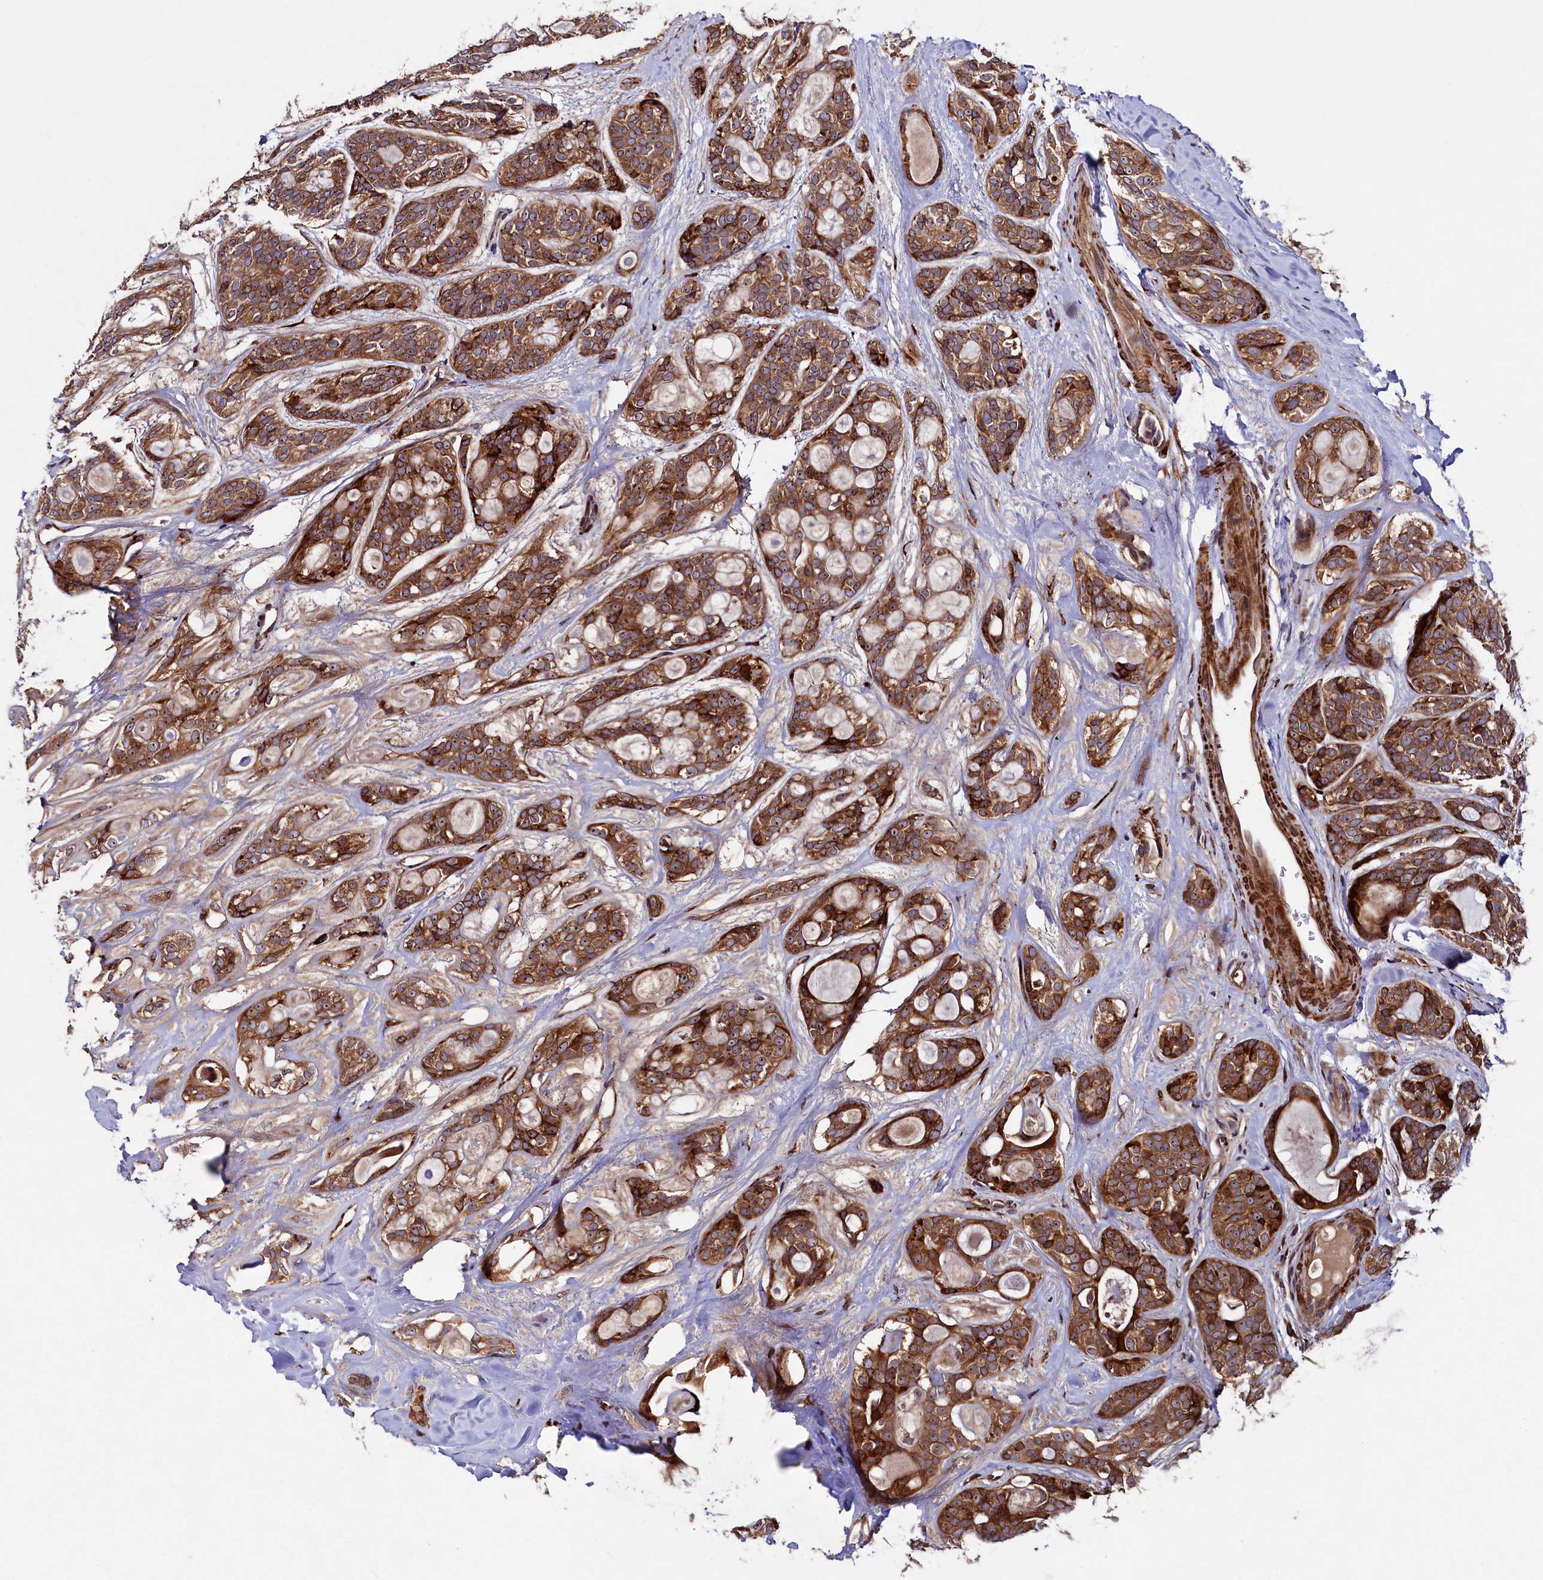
{"staining": {"intensity": "moderate", "quantity": ">75%", "location": "cytoplasmic/membranous,nuclear"}, "tissue": "head and neck cancer", "cell_type": "Tumor cells", "image_type": "cancer", "snomed": [{"axis": "morphology", "description": "Adenocarcinoma, NOS"}, {"axis": "topography", "description": "Head-Neck"}], "caption": "This is an image of immunohistochemistry (IHC) staining of head and neck cancer, which shows moderate staining in the cytoplasmic/membranous and nuclear of tumor cells.", "gene": "ARRDC4", "patient": {"sex": "male", "age": 66}}